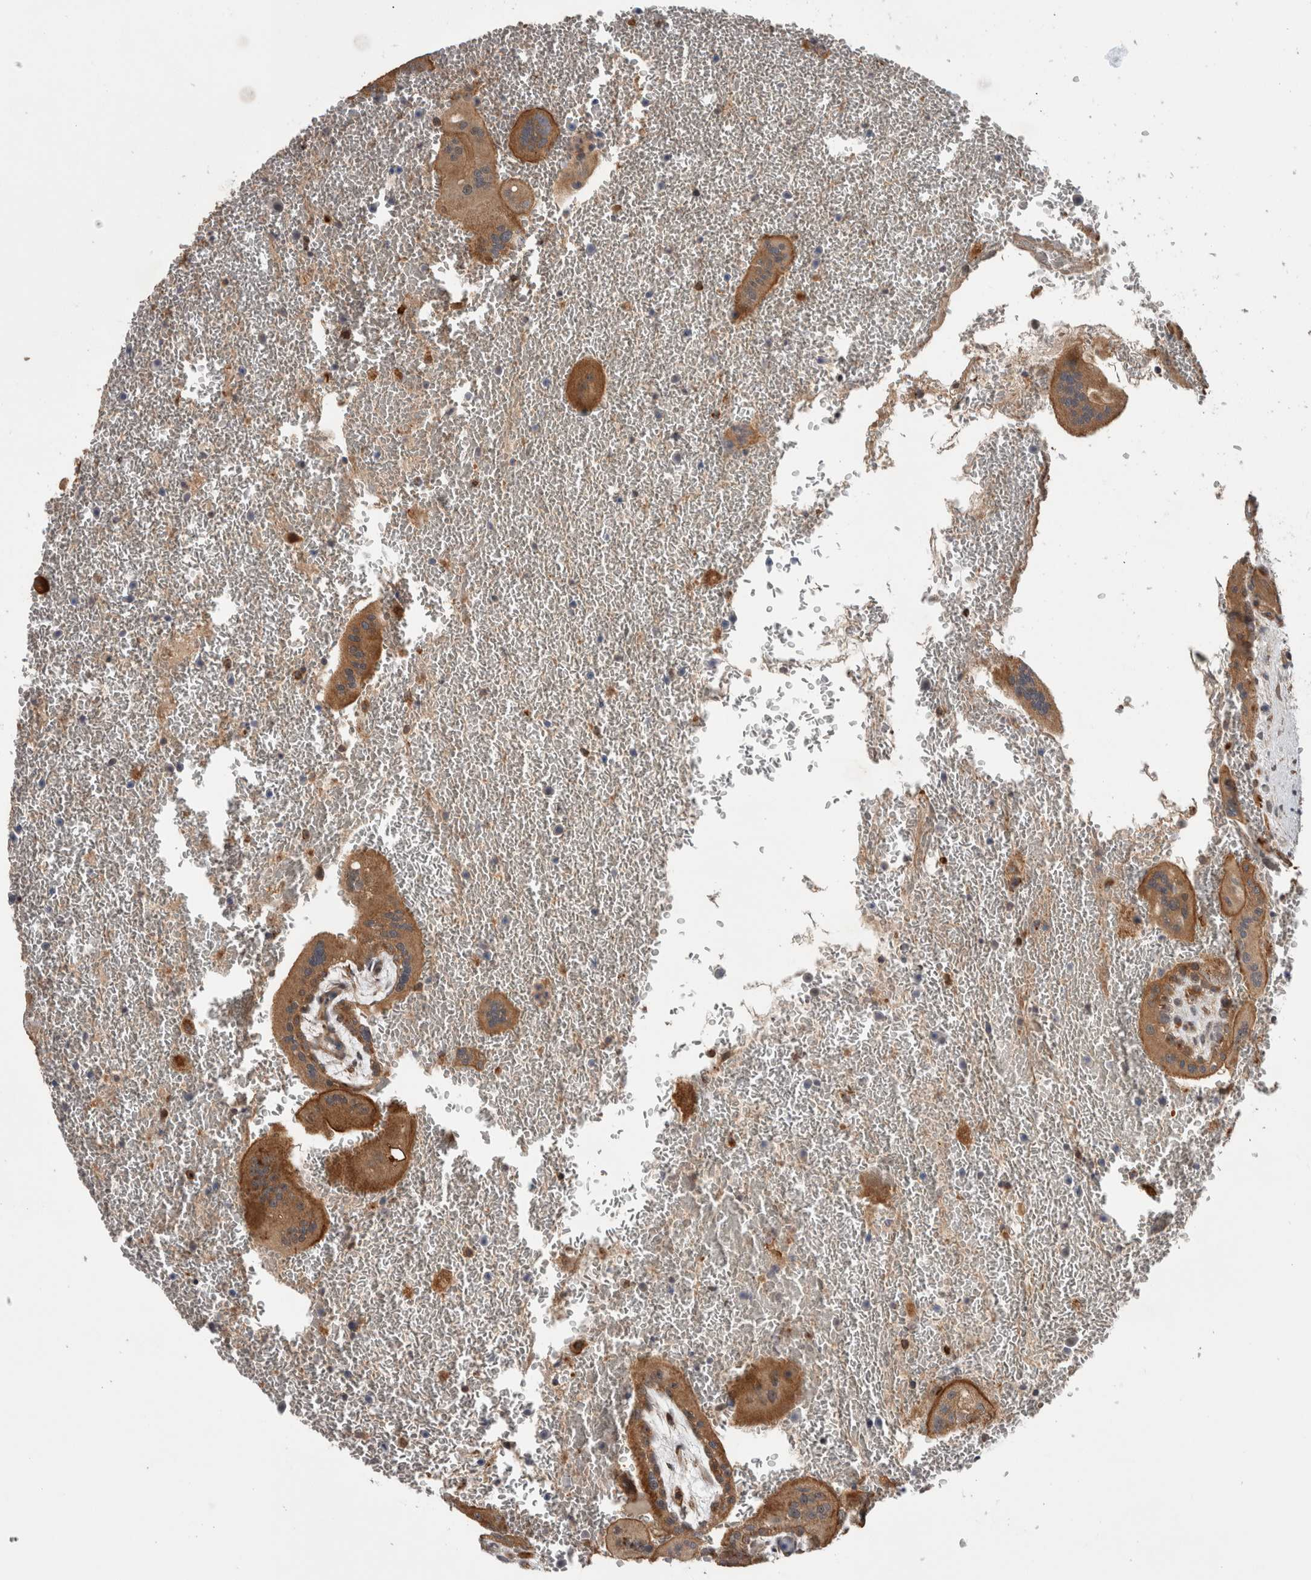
{"staining": {"intensity": "moderate", "quantity": ">75%", "location": "cytoplasmic/membranous"}, "tissue": "placenta", "cell_type": "Decidual cells", "image_type": "normal", "snomed": [{"axis": "morphology", "description": "Normal tissue, NOS"}, {"axis": "topography", "description": "Placenta"}], "caption": "Protein expression analysis of unremarkable placenta demonstrates moderate cytoplasmic/membranous expression in about >75% of decidual cells.", "gene": "ADGRL3", "patient": {"sex": "female", "age": 35}}